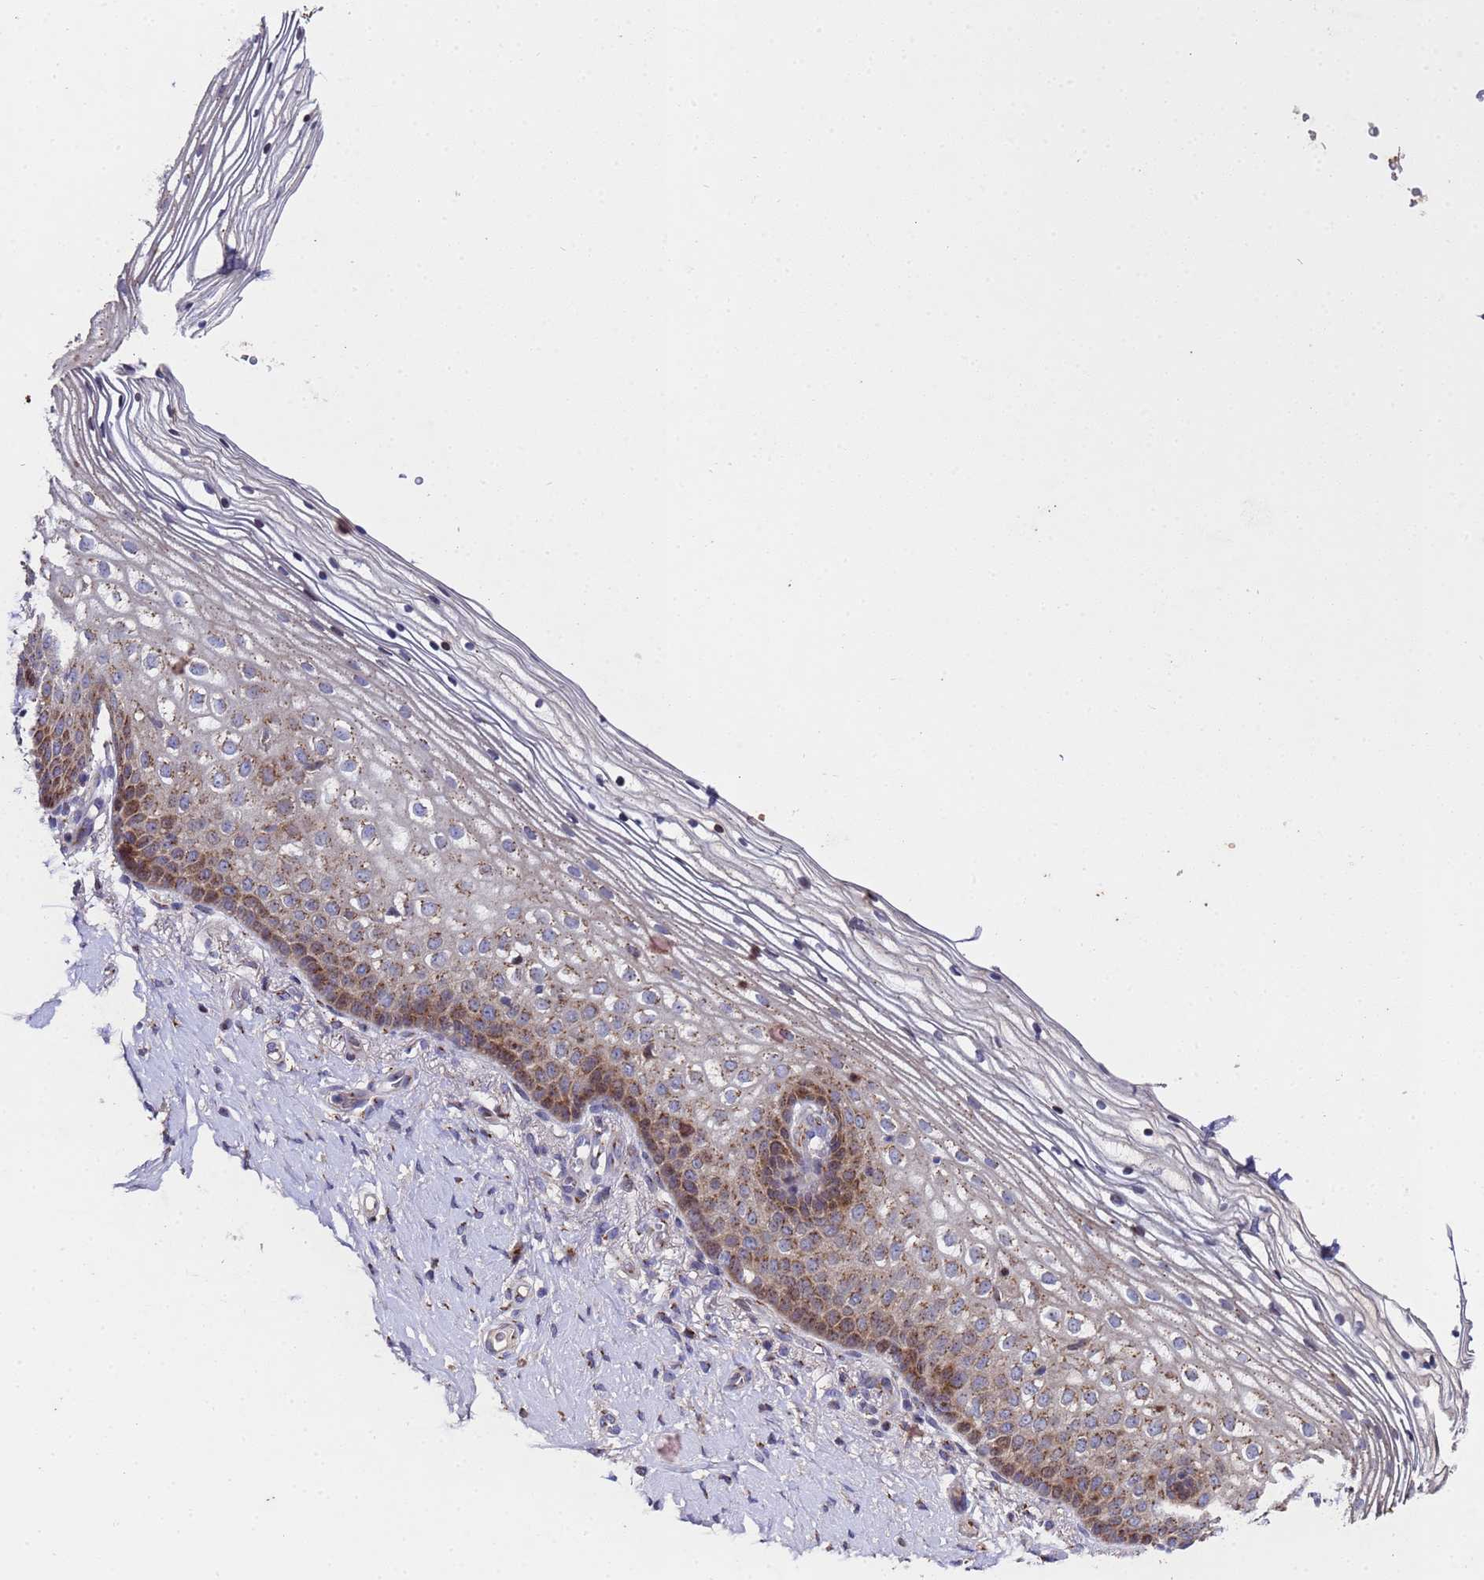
{"staining": {"intensity": "moderate", "quantity": "25%-75%", "location": "cytoplasmic/membranous"}, "tissue": "vagina", "cell_type": "Squamous epithelial cells", "image_type": "normal", "snomed": [{"axis": "morphology", "description": "Normal tissue, NOS"}, {"axis": "topography", "description": "Vagina"}], "caption": "About 25%-75% of squamous epithelial cells in benign human vagina reveal moderate cytoplasmic/membranous protein expression as visualized by brown immunohistochemical staining.", "gene": "NSUN6", "patient": {"sex": "female", "age": 60}}